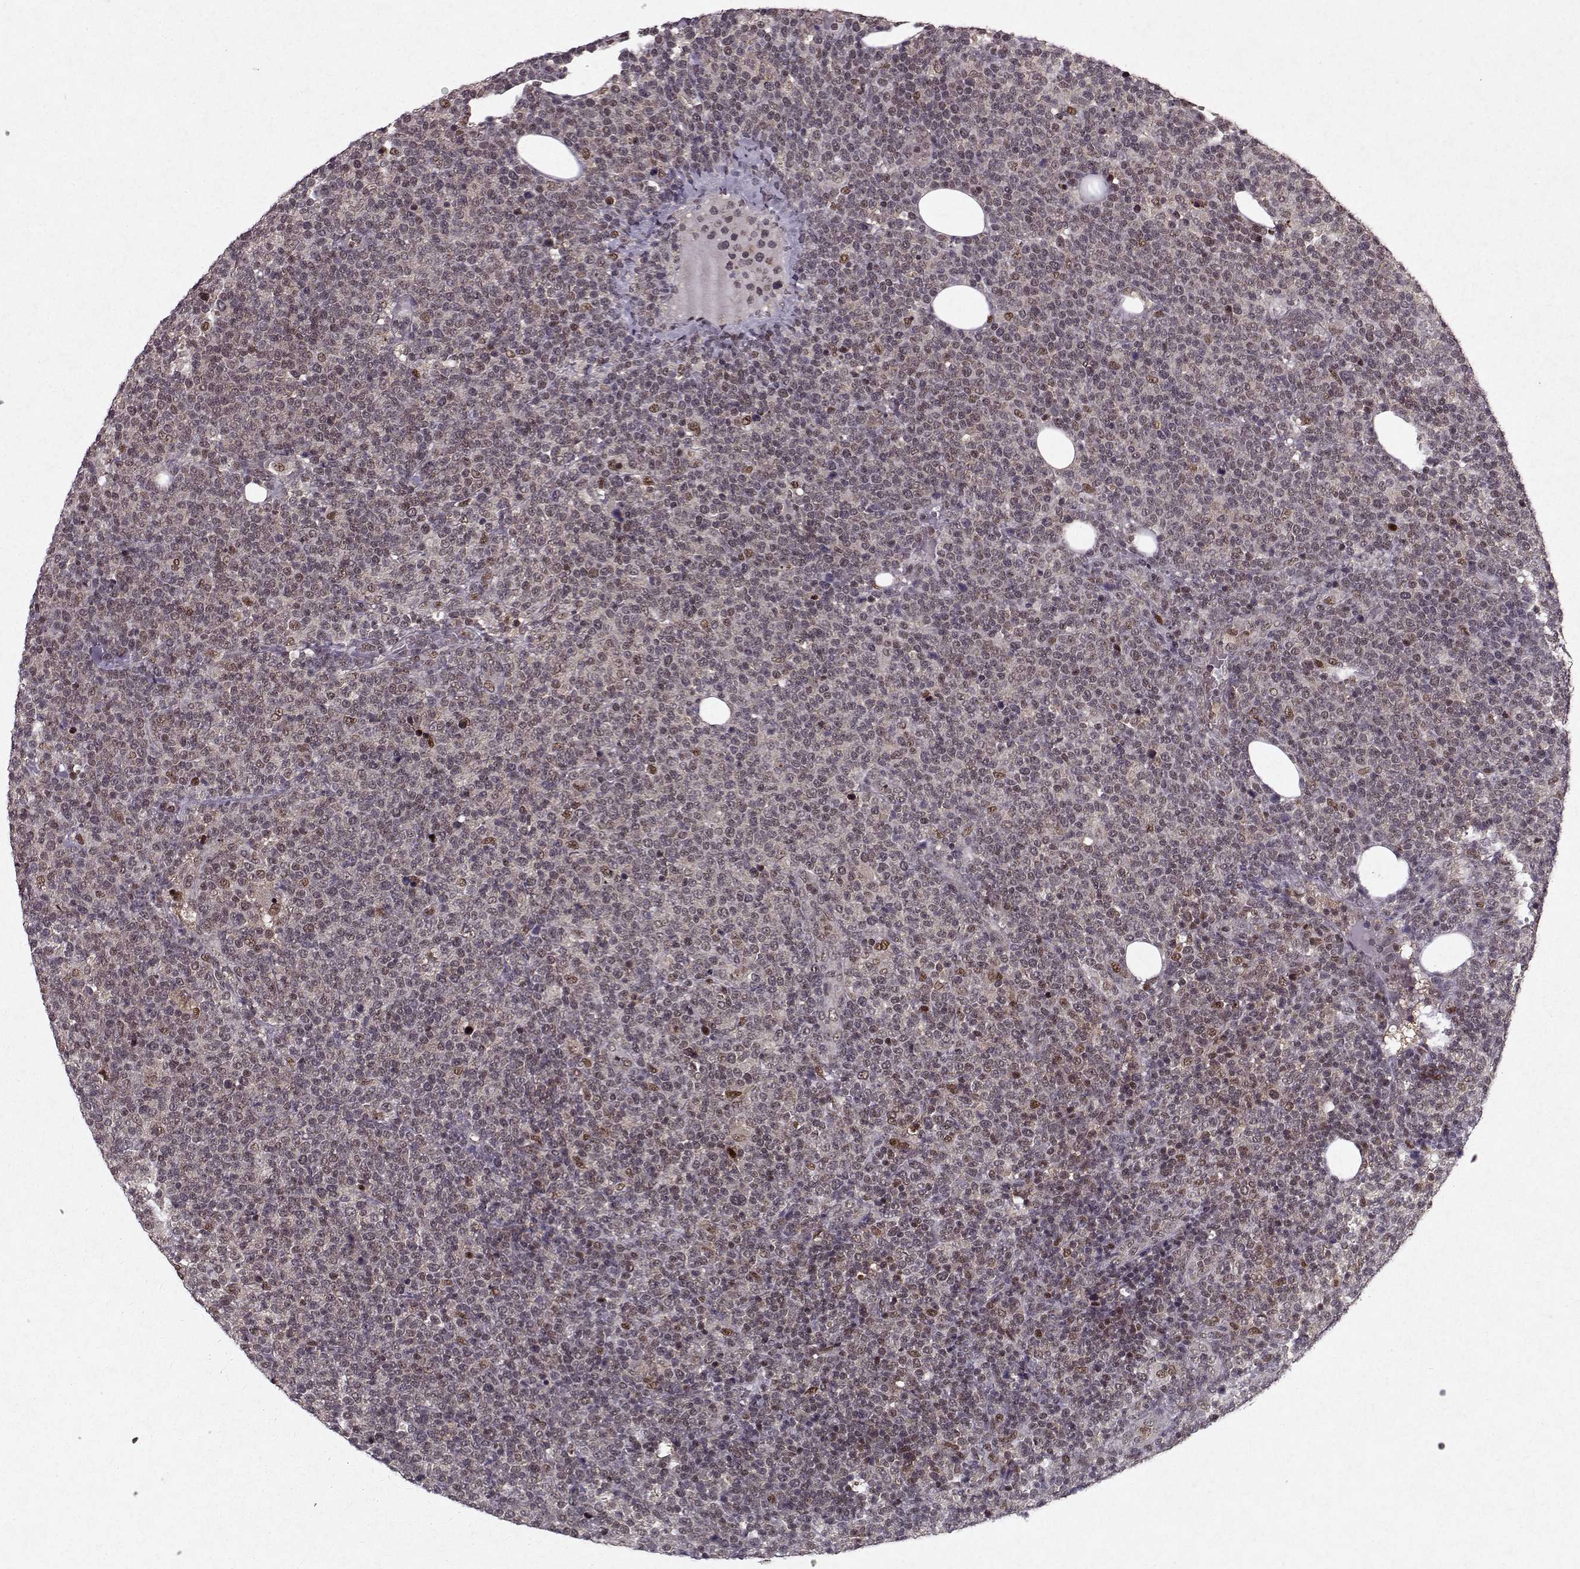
{"staining": {"intensity": "negative", "quantity": "none", "location": "none"}, "tissue": "lymphoma", "cell_type": "Tumor cells", "image_type": "cancer", "snomed": [{"axis": "morphology", "description": "Malignant lymphoma, non-Hodgkin's type, High grade"}, {"axis": "topography", "description": "Lymph node"}], "caption": "Protein analysis of high-grade malignant lymphoma, non-Hodgkin's type reveals no significant positivity in tumor cells.", "gene": "PSMA7", "patient": {"sex": "male", "age": 61}}